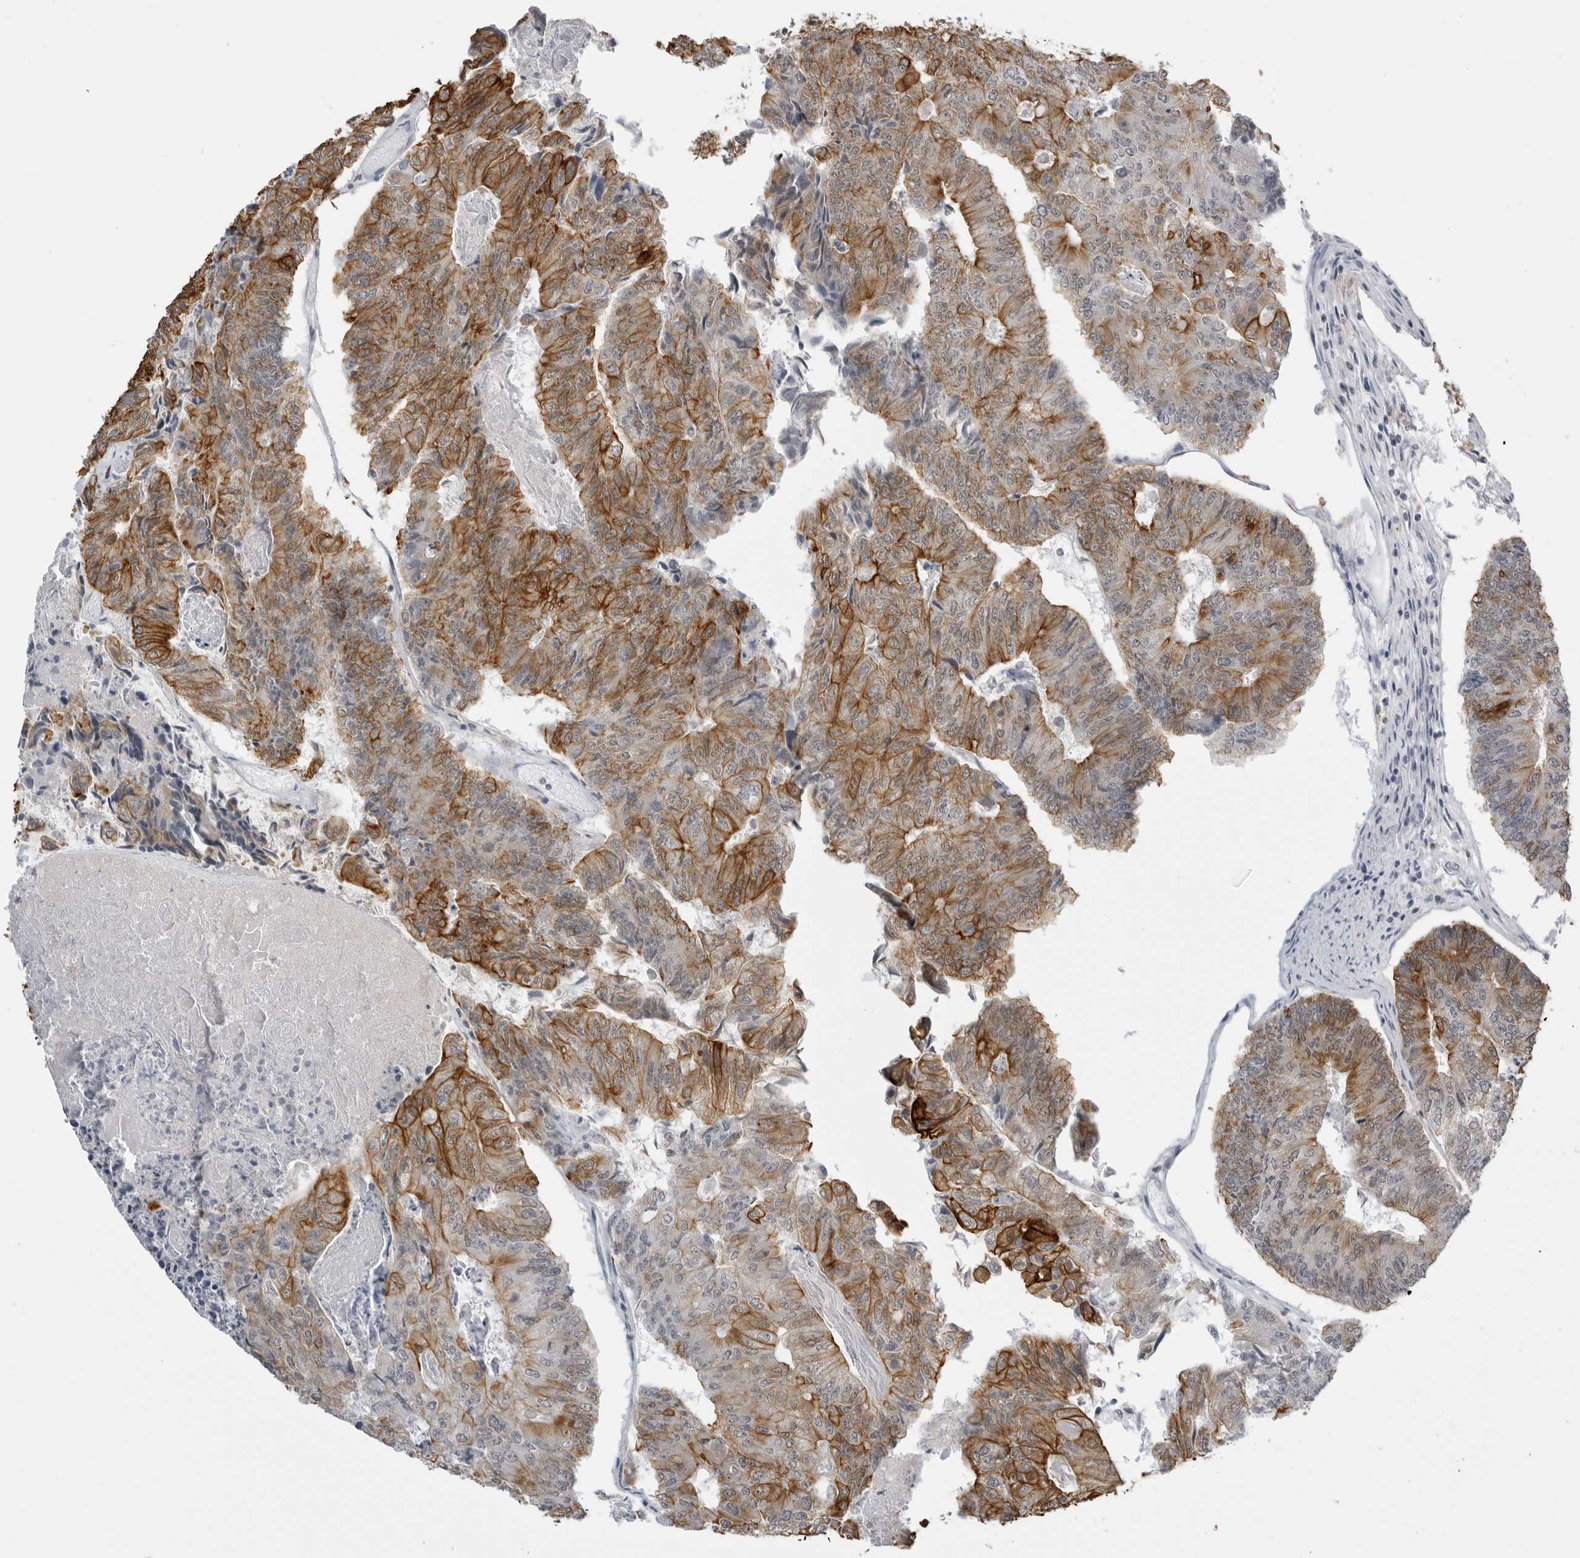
{"staining": {"intensity": "moderate", "quantity": ">75%", "location": "cytoplasmic/membranous"}, "tissue": "colorectal cancer", "cell_type": "Tumor cells", "image_type": "cancer", "snomed": [{"axis": "morphology", "description": "Adenocarcinoma, NOS"}, {"axis": "topography", "description": "Colon"}], "caption": "Brown immunohistochemical staining in colorectal adenocarcinoma demonstrates moderate cytoplasmic/membranous positivity in about >75% of tumor cells.", "gene": "SERPINF2", "patient": {"sex": "female", "age": 67}}